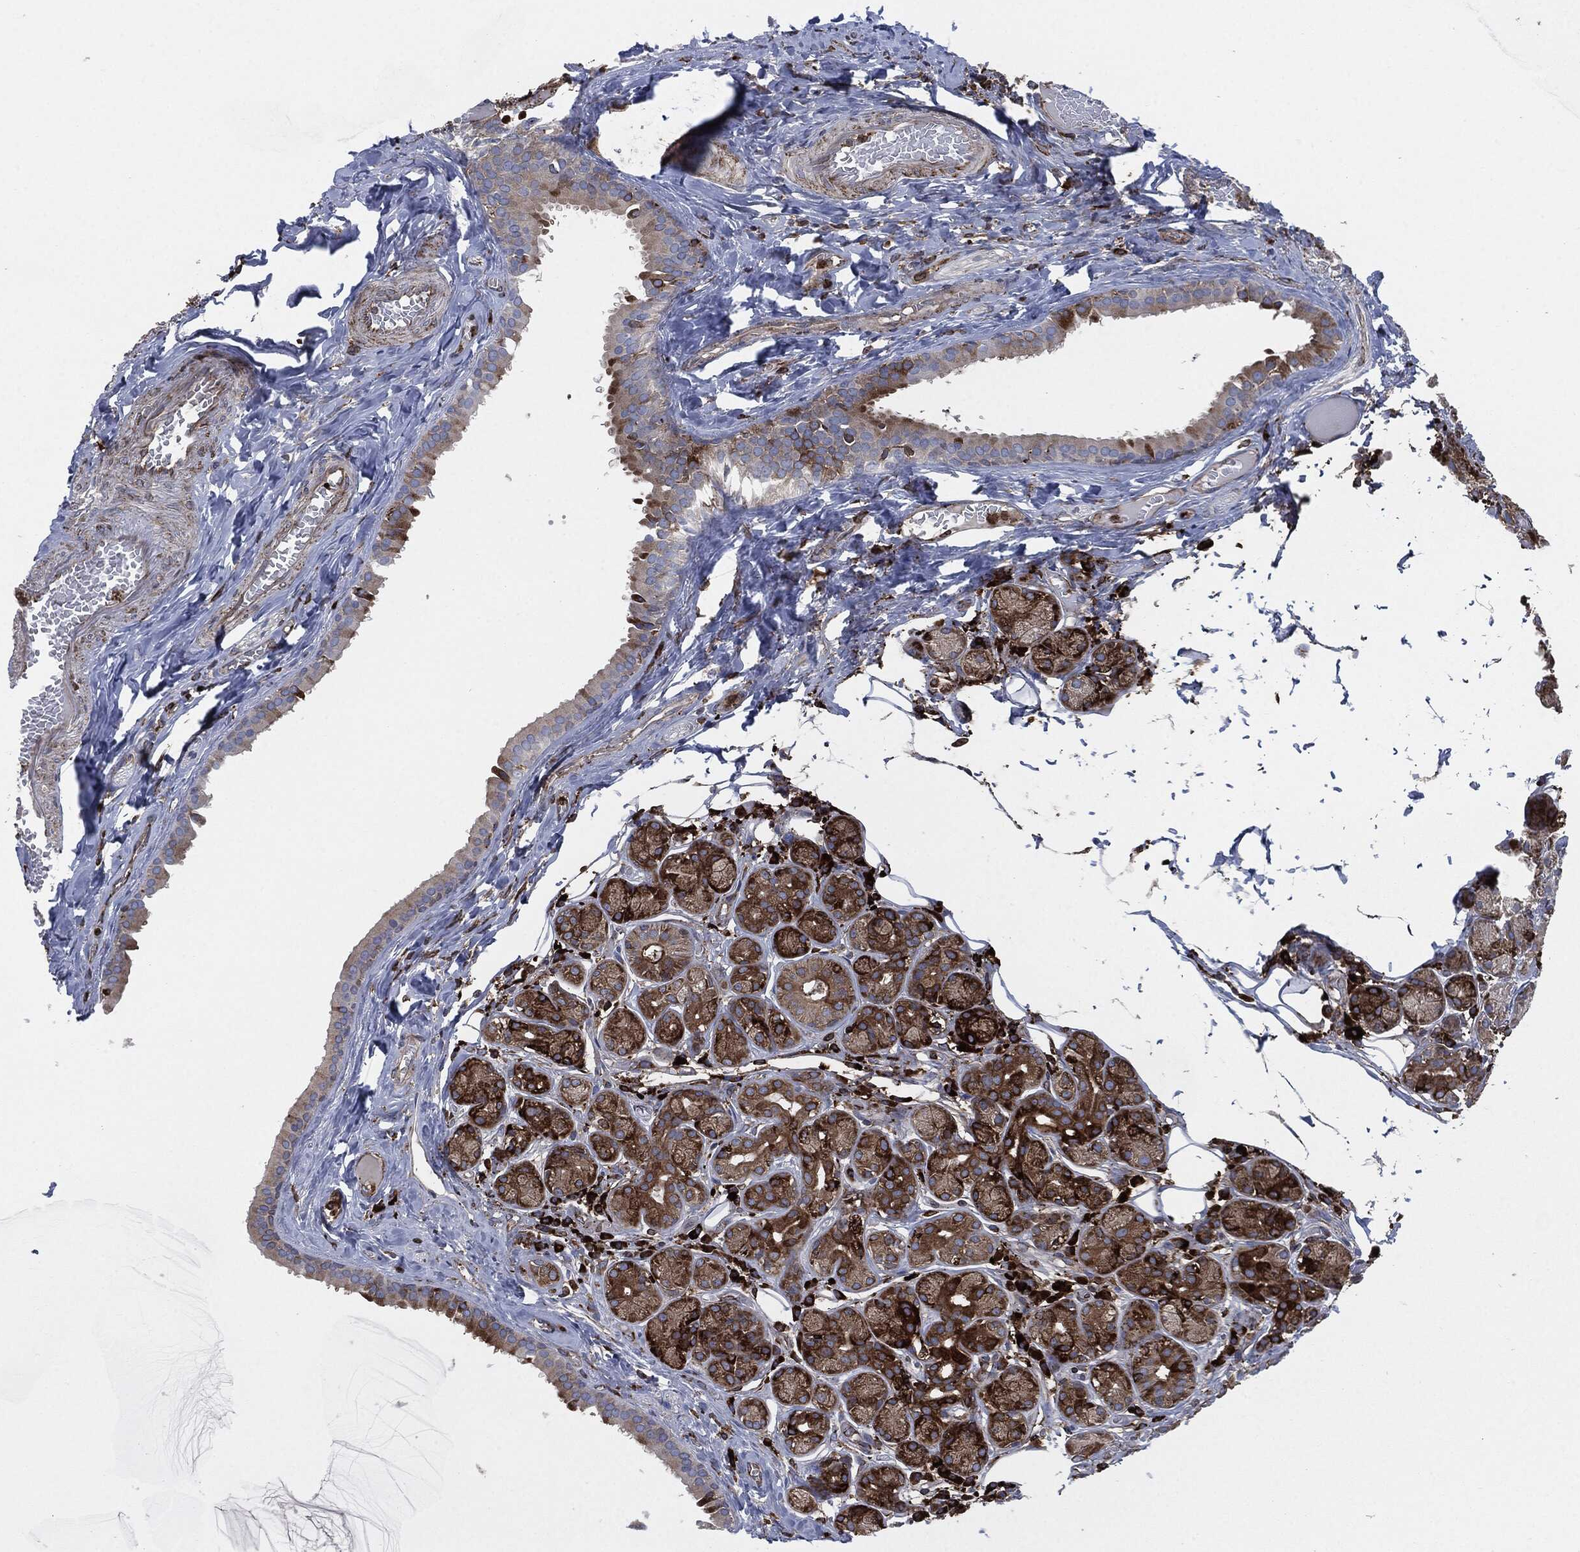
{"staining": {"intensity": "strong", "quantity": ">75%", "location": "cytoplasmic/membranous"}, "tissue": "salivary gland", "cell_type": "Glandular cells", "image_type": "normal", "snomed": [{"axis": "morphology", "description": "Normal tissue, NOS"}, {"axis": "topography", "description": "Salivary gland"}], "caption": "Glandular cells demonstrate strong cytoplasmic/membranous staining in about >75% of cells in unremarkable salivary gland. The protein is stained brown, and the nuclei are stained in blue (DAB IHC with brightfield microscopy, high magnification).", "gene": "CALR", "patient": {"sex": "male", "age": 71}}